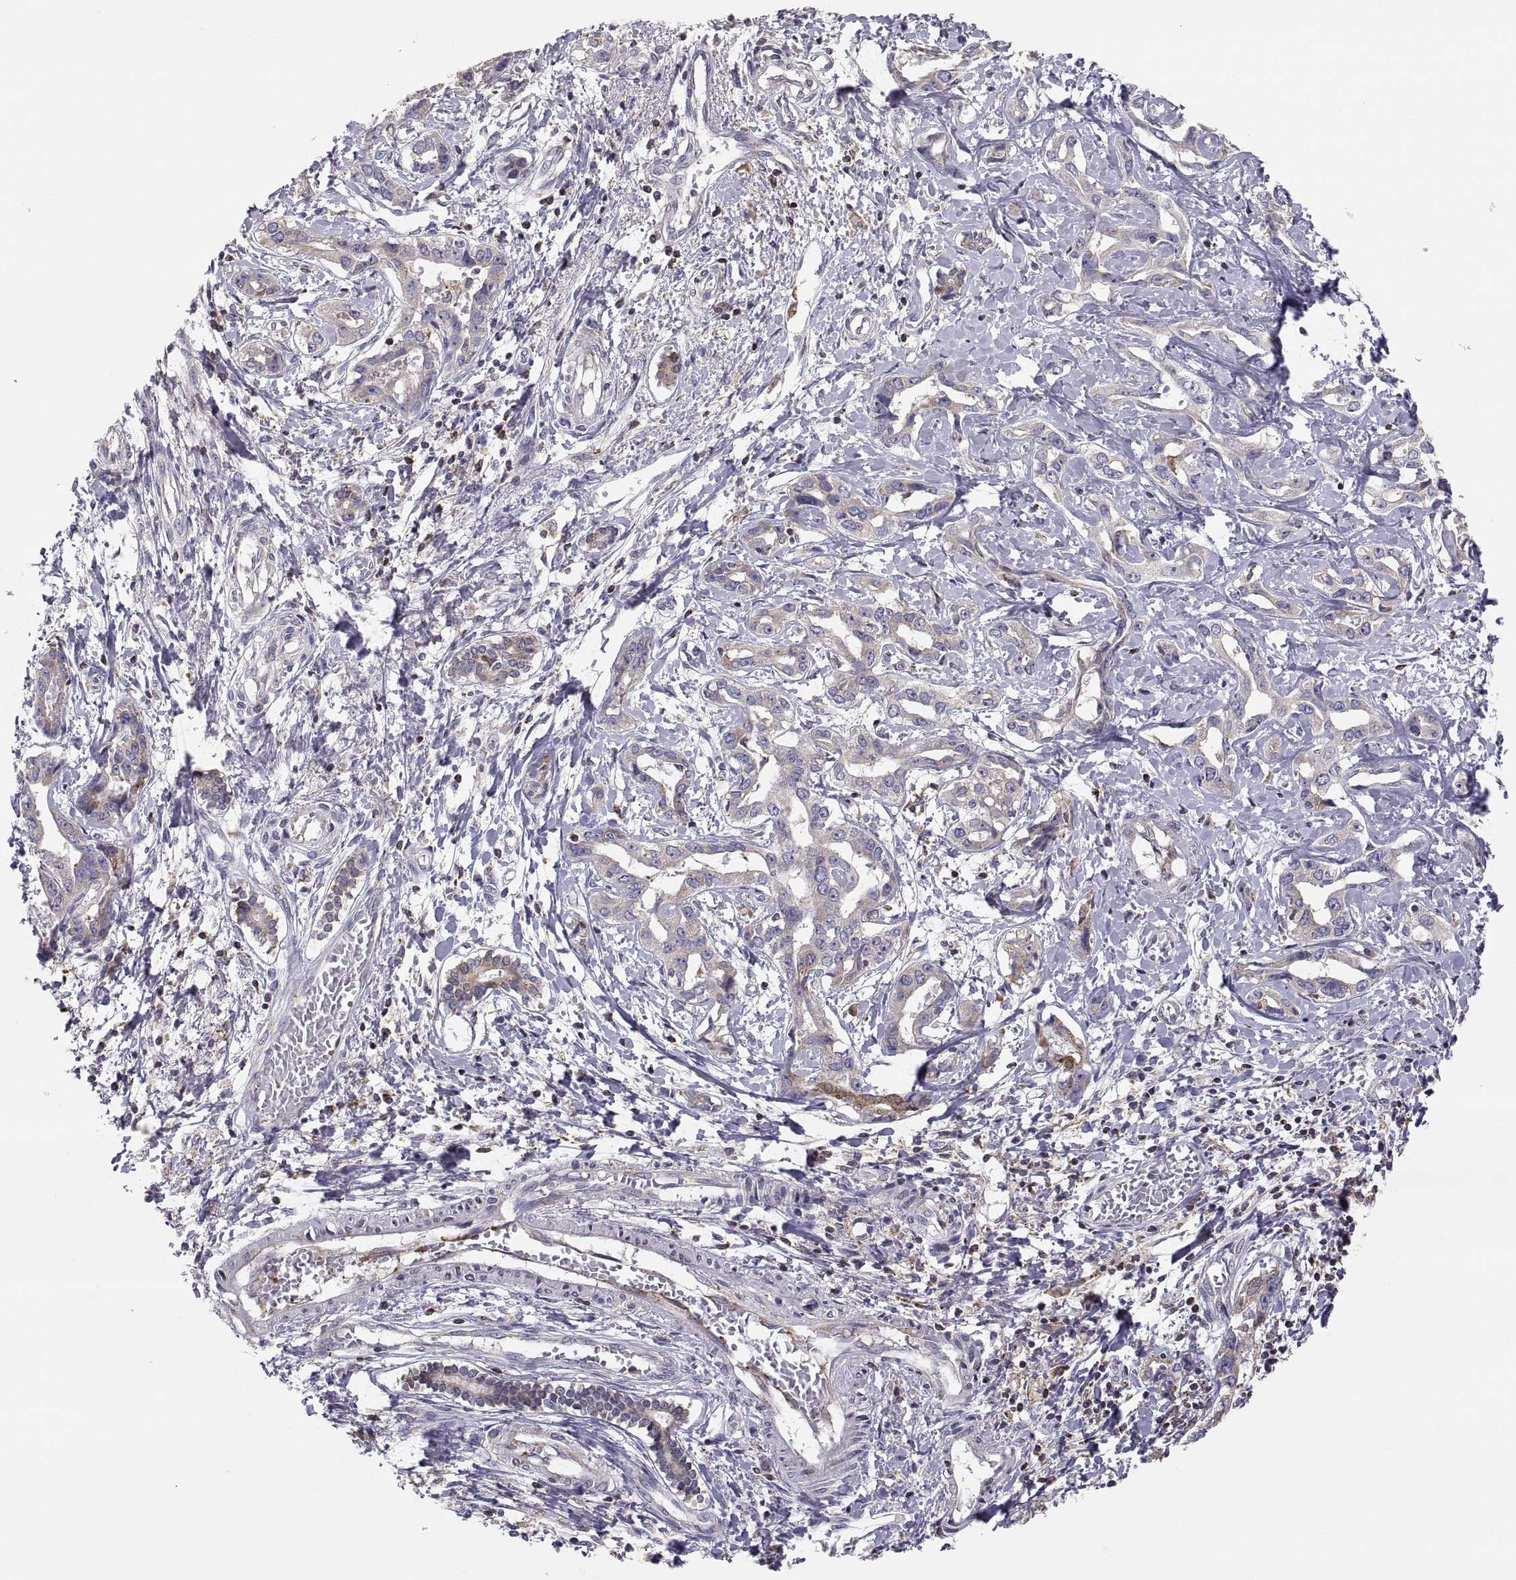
{"staining": {"intensity": "weak", "quantity": ">75%", "location": "cytoplasmic/membranous"}, "tissue": "liver cancer", "cell_type": "Tumor cells", "image_type": "cancer", "snomed": [{"axis": "morphology", "description": "Cholangiocarcinoma"}, {"axis": "topography", "description": "Liver"}], "caption": "Liver cholangiocarcinoma stained with DAB IHC exhibits low levels of weak cytoplasmic/membranous positivity in approximately >75% of tumor cells.", "gene": "ERO1A", "patient": {"sex": "male", "age": 59}}